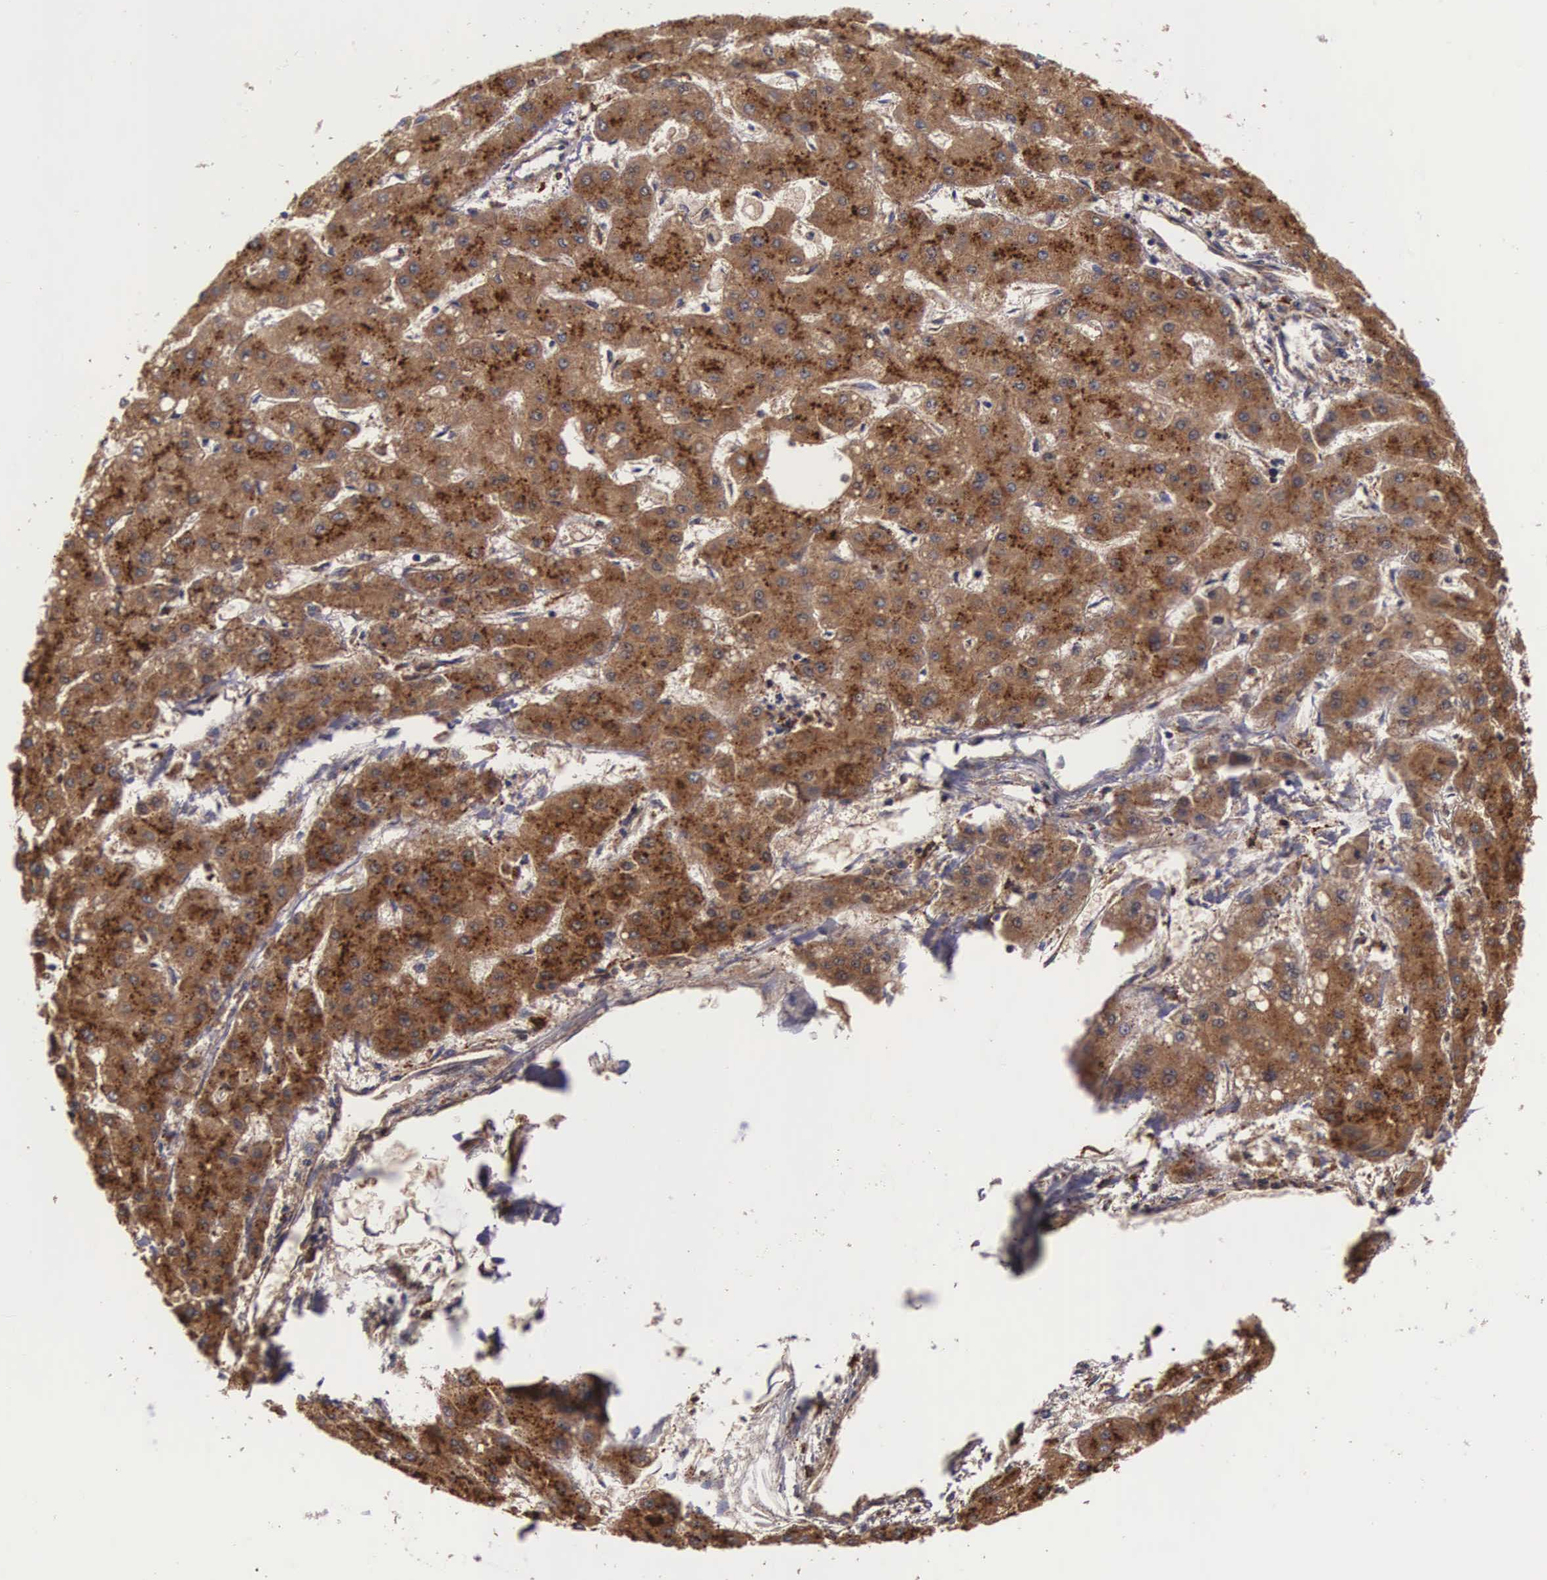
{"staining": {"intensity": "strong", "quantity": ">75%", "location": "cytoplasmic/membranous"}, "tissue": "liver cancer", "cell_type": "Tumor cells", "image_type": "cancer", "snomed": [{"axis": "morphology", "description": "Carcinoma, Hepatocellular, NOS"}, {"axis": "topography", "description": "Liver"}], "caption": "DAB (3,3'-diaminobenzidine) immunohistochemical staining of human liver hepatocellular carcinoma exhibits strong cytoplasmic/membranous protein expression in about >75% of tumor cells.", "gene": "NAGA", "patient": {"sex": "female", "age": 52}}